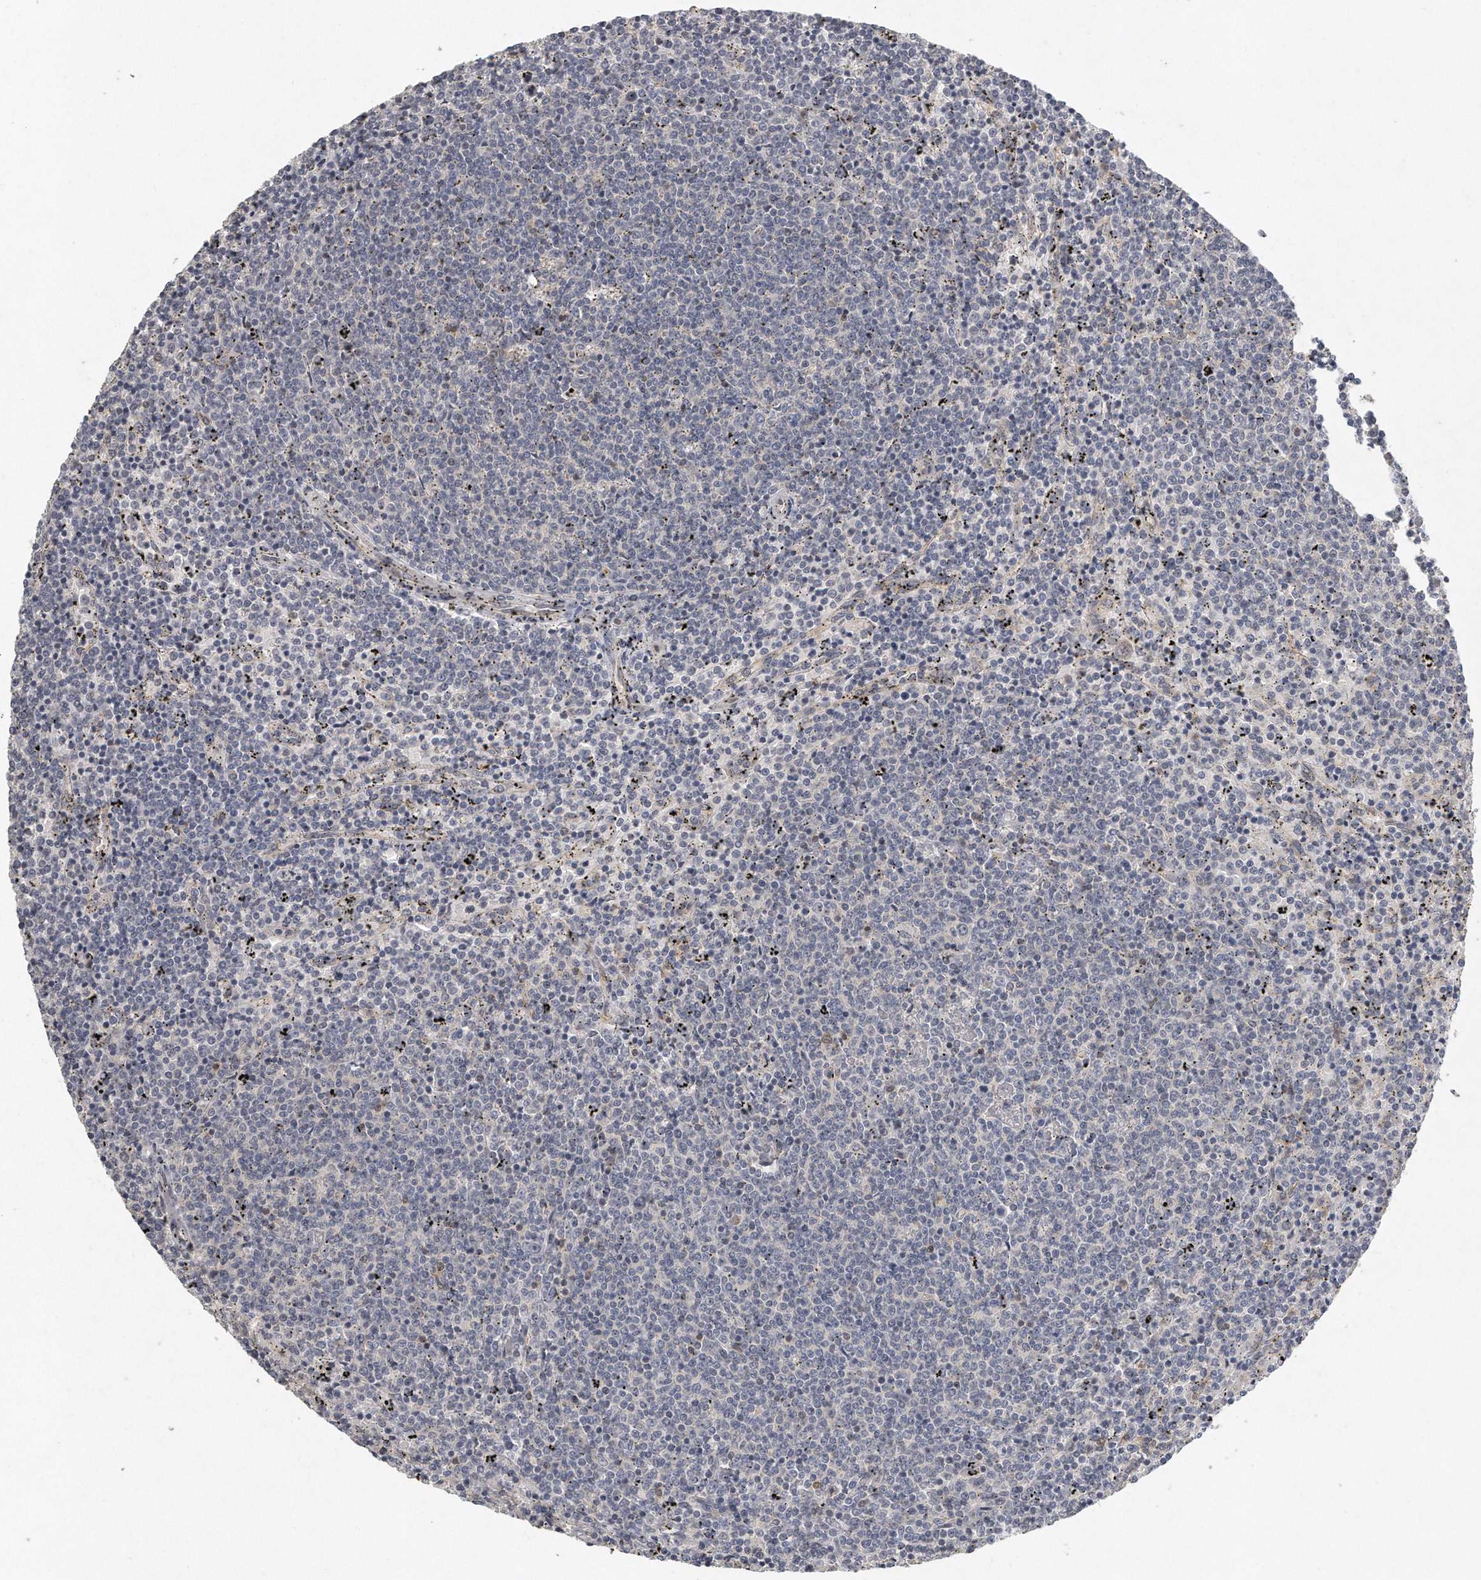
{"staining": {"intensity": "negative", "quantity": "none", "location": "none"}, "tissue": "lymphoma", "cell_type": "Tumor cells", "image_type": "cancer", "snomed": [{"axis": "morphology", "description": "Malignant lymphoma, non-Hodgkin's type, Low grade"}, {"axis": "topography", "description": "Spleen"}], "caption": "An image of malignant lymphoma, non-Hodgkin's type (low-grade) stained for a protein exhibits no brown staining in tumor cells. (DAB (3,3'-diaminobenzidine) immunohistochemistry (IHC) visualized using brightfield microscopy, high magnification).", "gene": "CAMK1", "patient": {"sex": "female", "age": 50}}